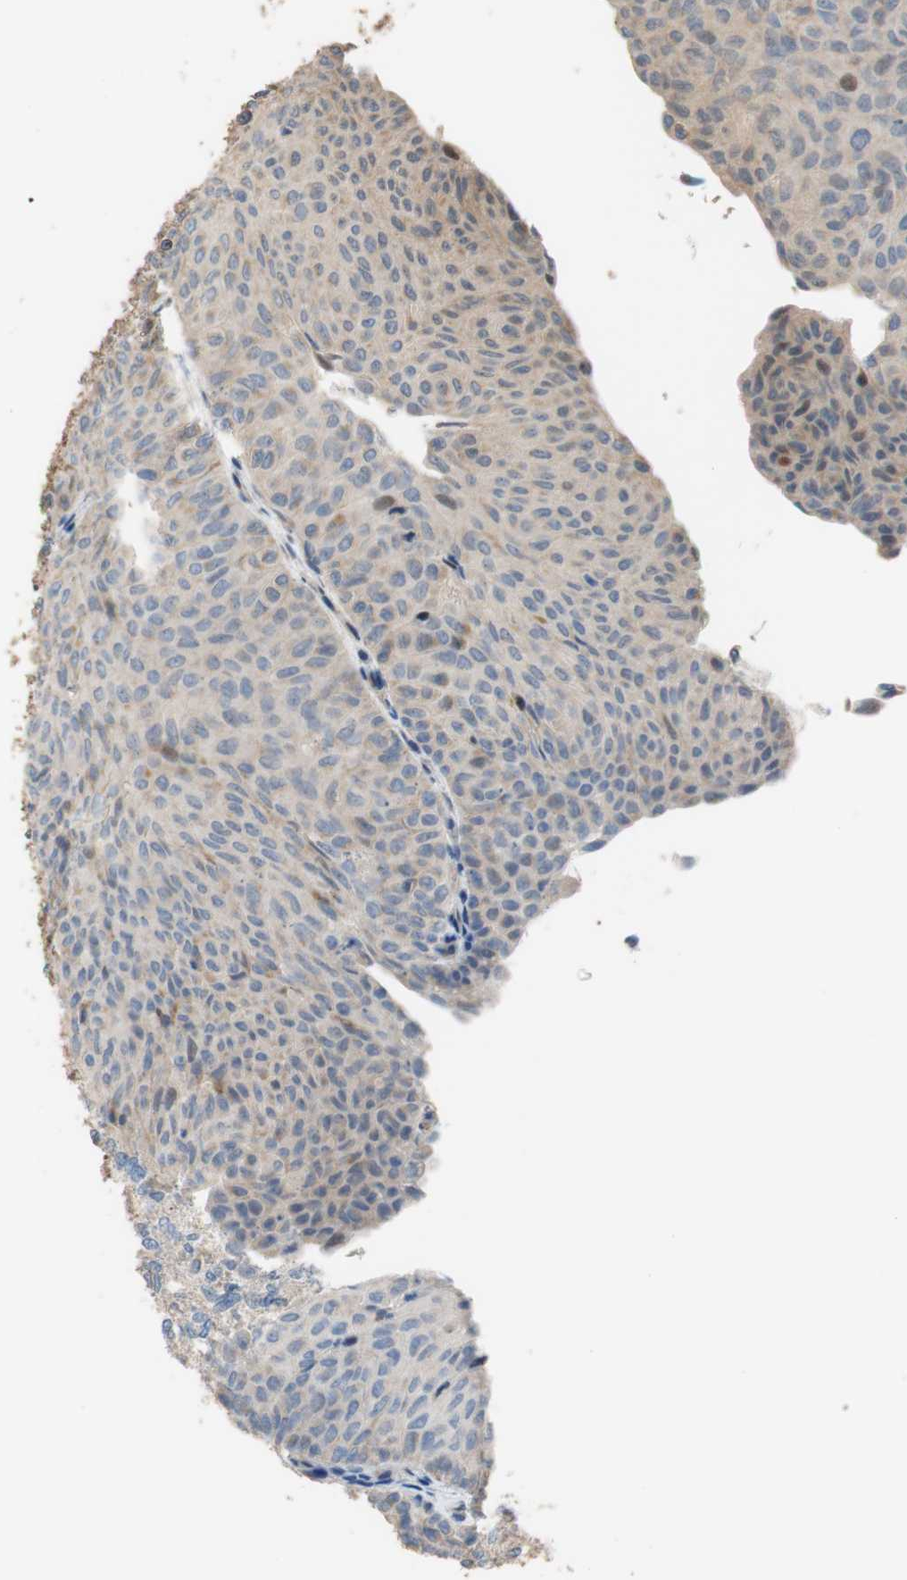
{"staining": {"intensity": "weak", "quantity": ">75%", "location": "cytoplasmic/membranous"}, "tissue": "urothelial cancer", "cell_type": "Tumor cells", "image_type": "cancer", "snomed": [{"axis": "morphology", "description": "Urothelial carcinoma, Low grade"}, {"axis": "topography", "description": "Urinary bladder"}], "caption": "A brown stain highlights weak cytoplasmic/membranous positivity of a protein in human low-grade urothelial carcinoma tumor cells. Using DAB (3,3'-diaminobenzidine) (brown) and hematoxylin (blue) stains, captured at high magnification using brightfield microscopy.", "gene": "ALDH1A2", "patient": {"sex": "male", "age": 78}}